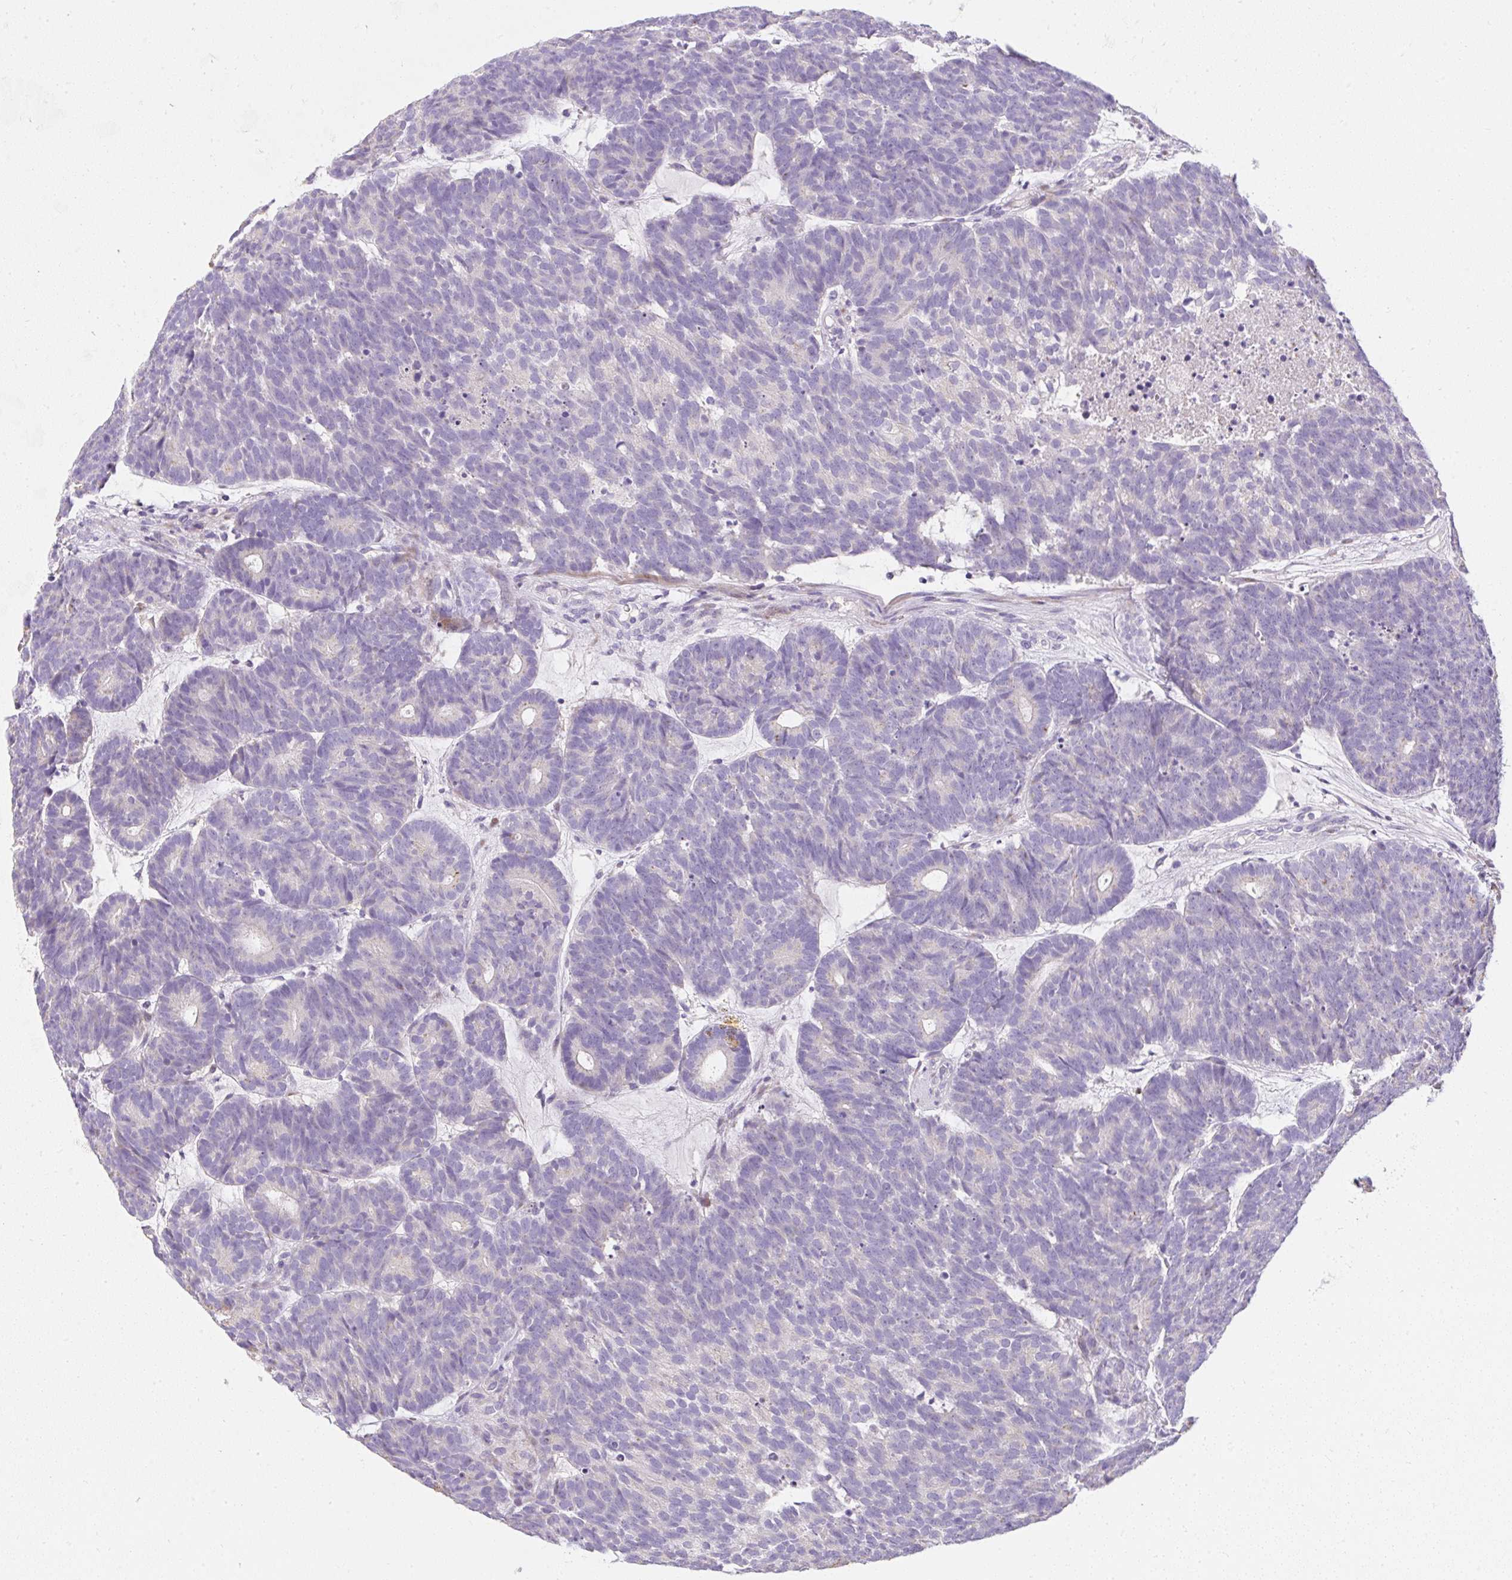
{"staining": {"intensity": "weak", "quantity": "<25%", "location": "cytoplasmic/membranous"}, "tissue": "head and neck cancer", "cell_type": "Tumor cells", "image_type": "cancer", "snomed": [{"axis": "morphology", "description": "Adenocarcinoma, NOS"}, {"axis": "topography", "description": "Head-Neck"}], "caption": "An image of head and neck cancer (adenocarcinoma) stained for a protein shows no brown staining in tumor cells. (Brightfield microscopy of DAB IHC at high magnification).", "gene": "DTX4", "patient": {"sex": "female", "age": 81}}